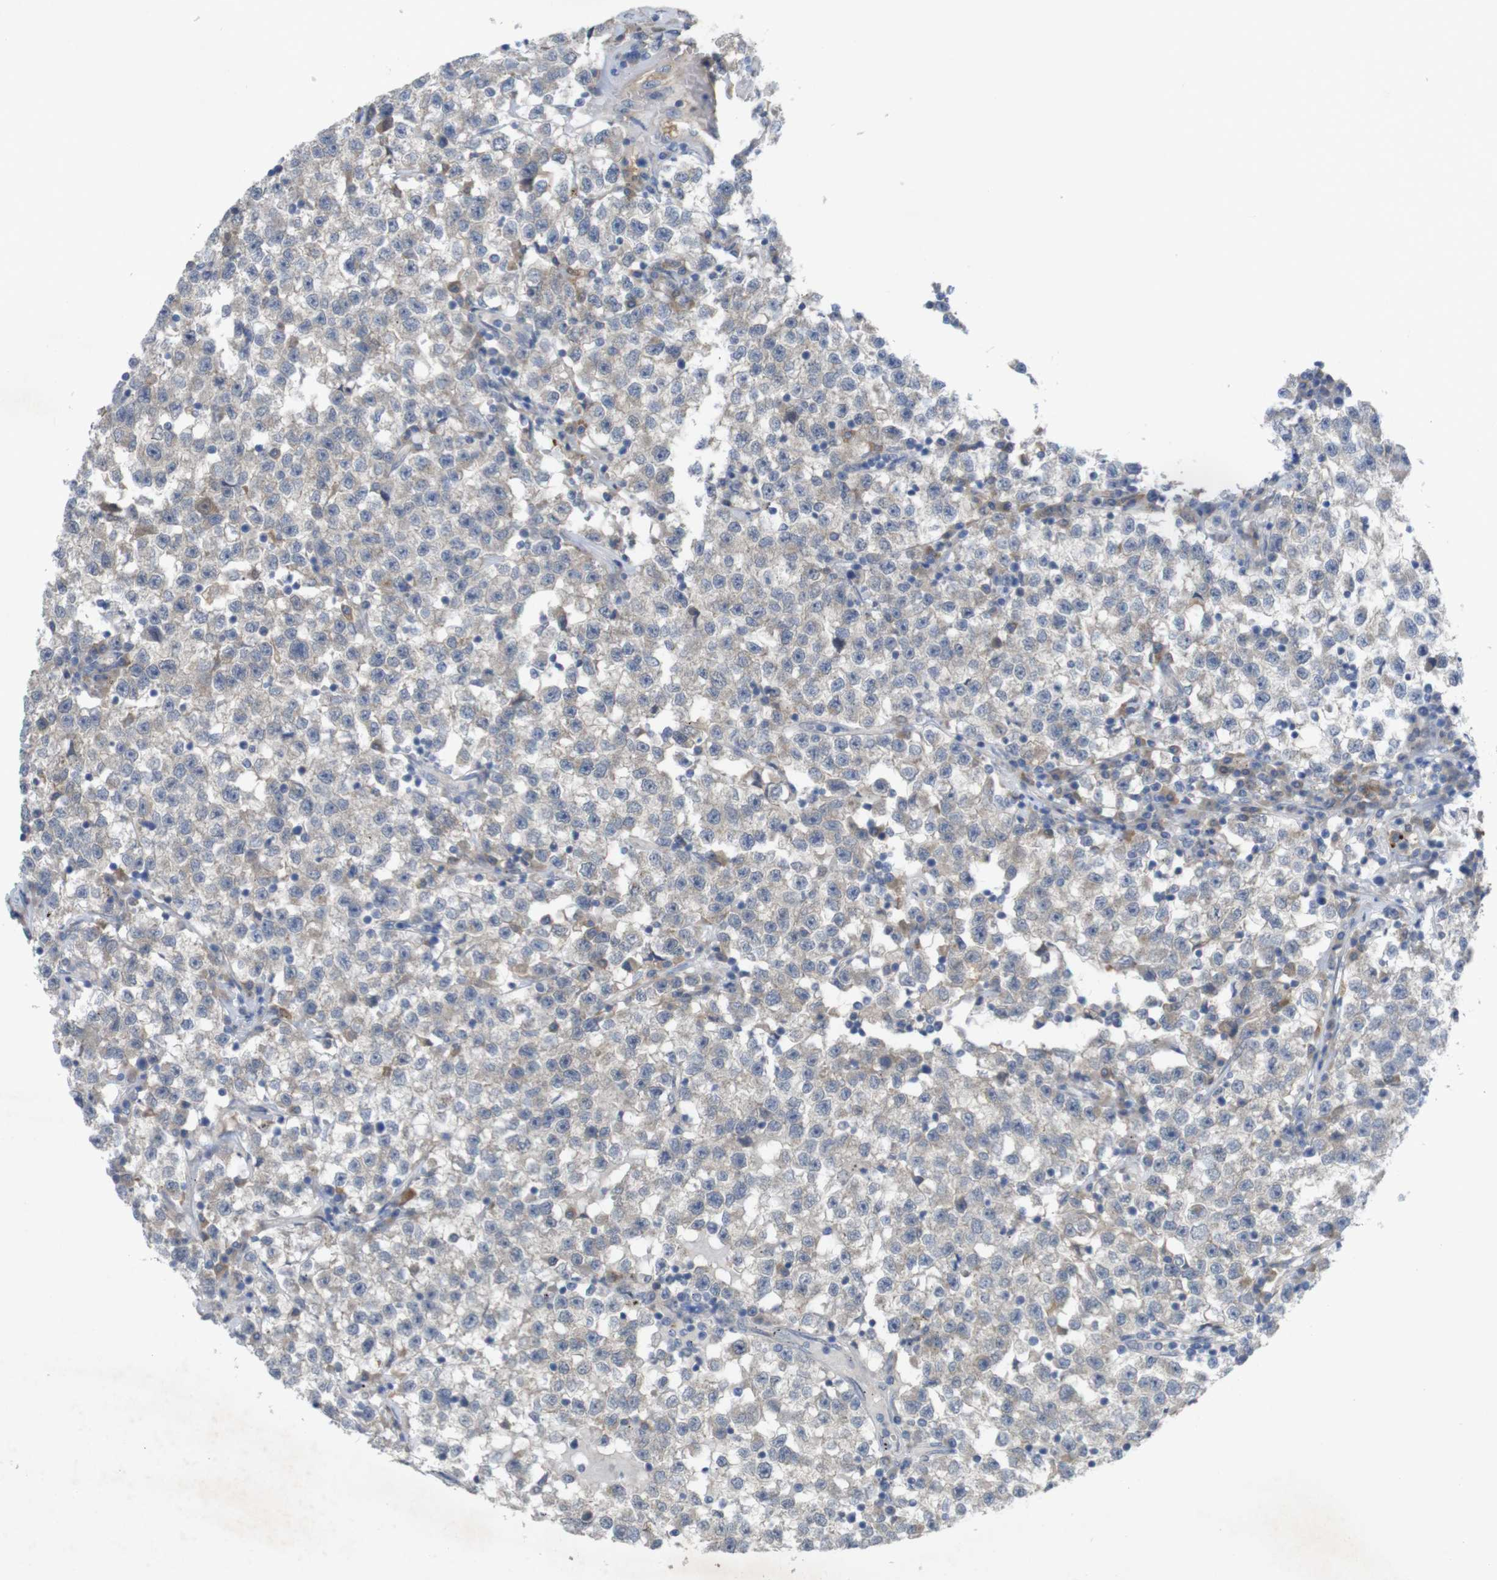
{"staining": {"intensity": "weak", "quantity": "<25%", "location": "cytoplasmic/membranous"}, "tissue": "testis cancer", "cell_type": "Tumor cells", "image_type": "cancer", "snomed": [{"axis": "morphology", "description": "Seminoma, NOS"}, {"axis": "topography", "description": "Testis"}], "caption": "Testis seminoma was stained to show a protein in brown. There is no significant positivity in tumor cells.", "gene": "BCAR3", "patient": {"sex": "male", "age": 22}}